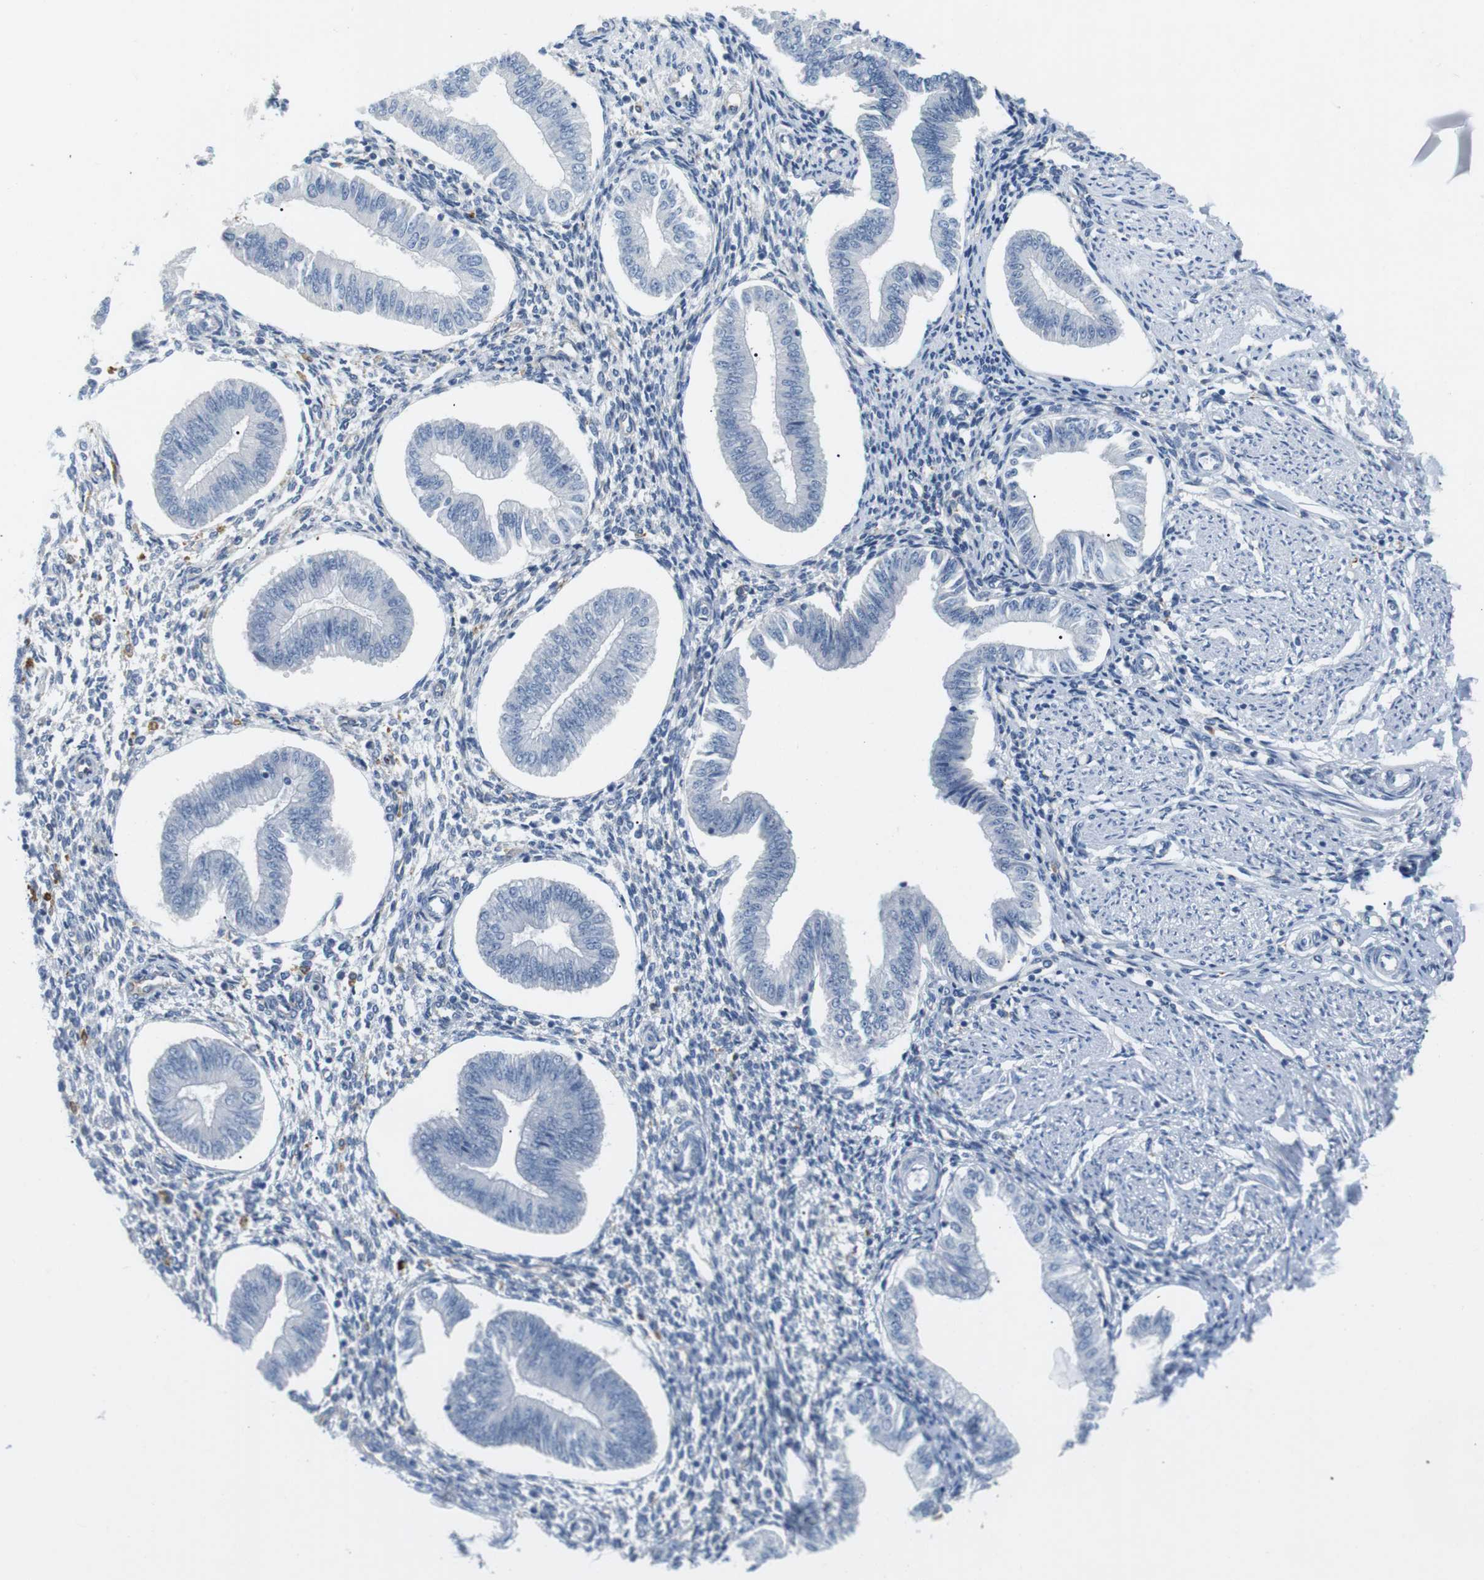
{"staining": {"intensity": "negative", "quantity": "none", "location": "none"}, "tissue": "endometrium", "cell_type": "Cells in endometrial stroma", "image_type": "normal", "snomed": [{"axis": "morphology", "description": "Normal tissue, NOS"}, {"axis": "topography", "description": "Endometrium"}], "caption": "The IHC micrograph has no significant positivity in cells in endometrial stroma of endometrium. The staining was performed using DAB (3,3'-diaminobenzidine) to visualize the protein expression in brown, while the nuclei were stained in blue with hematoxylin (Magnification: 20x).", "gene": "FCGRT", "patient": {"sex": "female", "age": 50}}